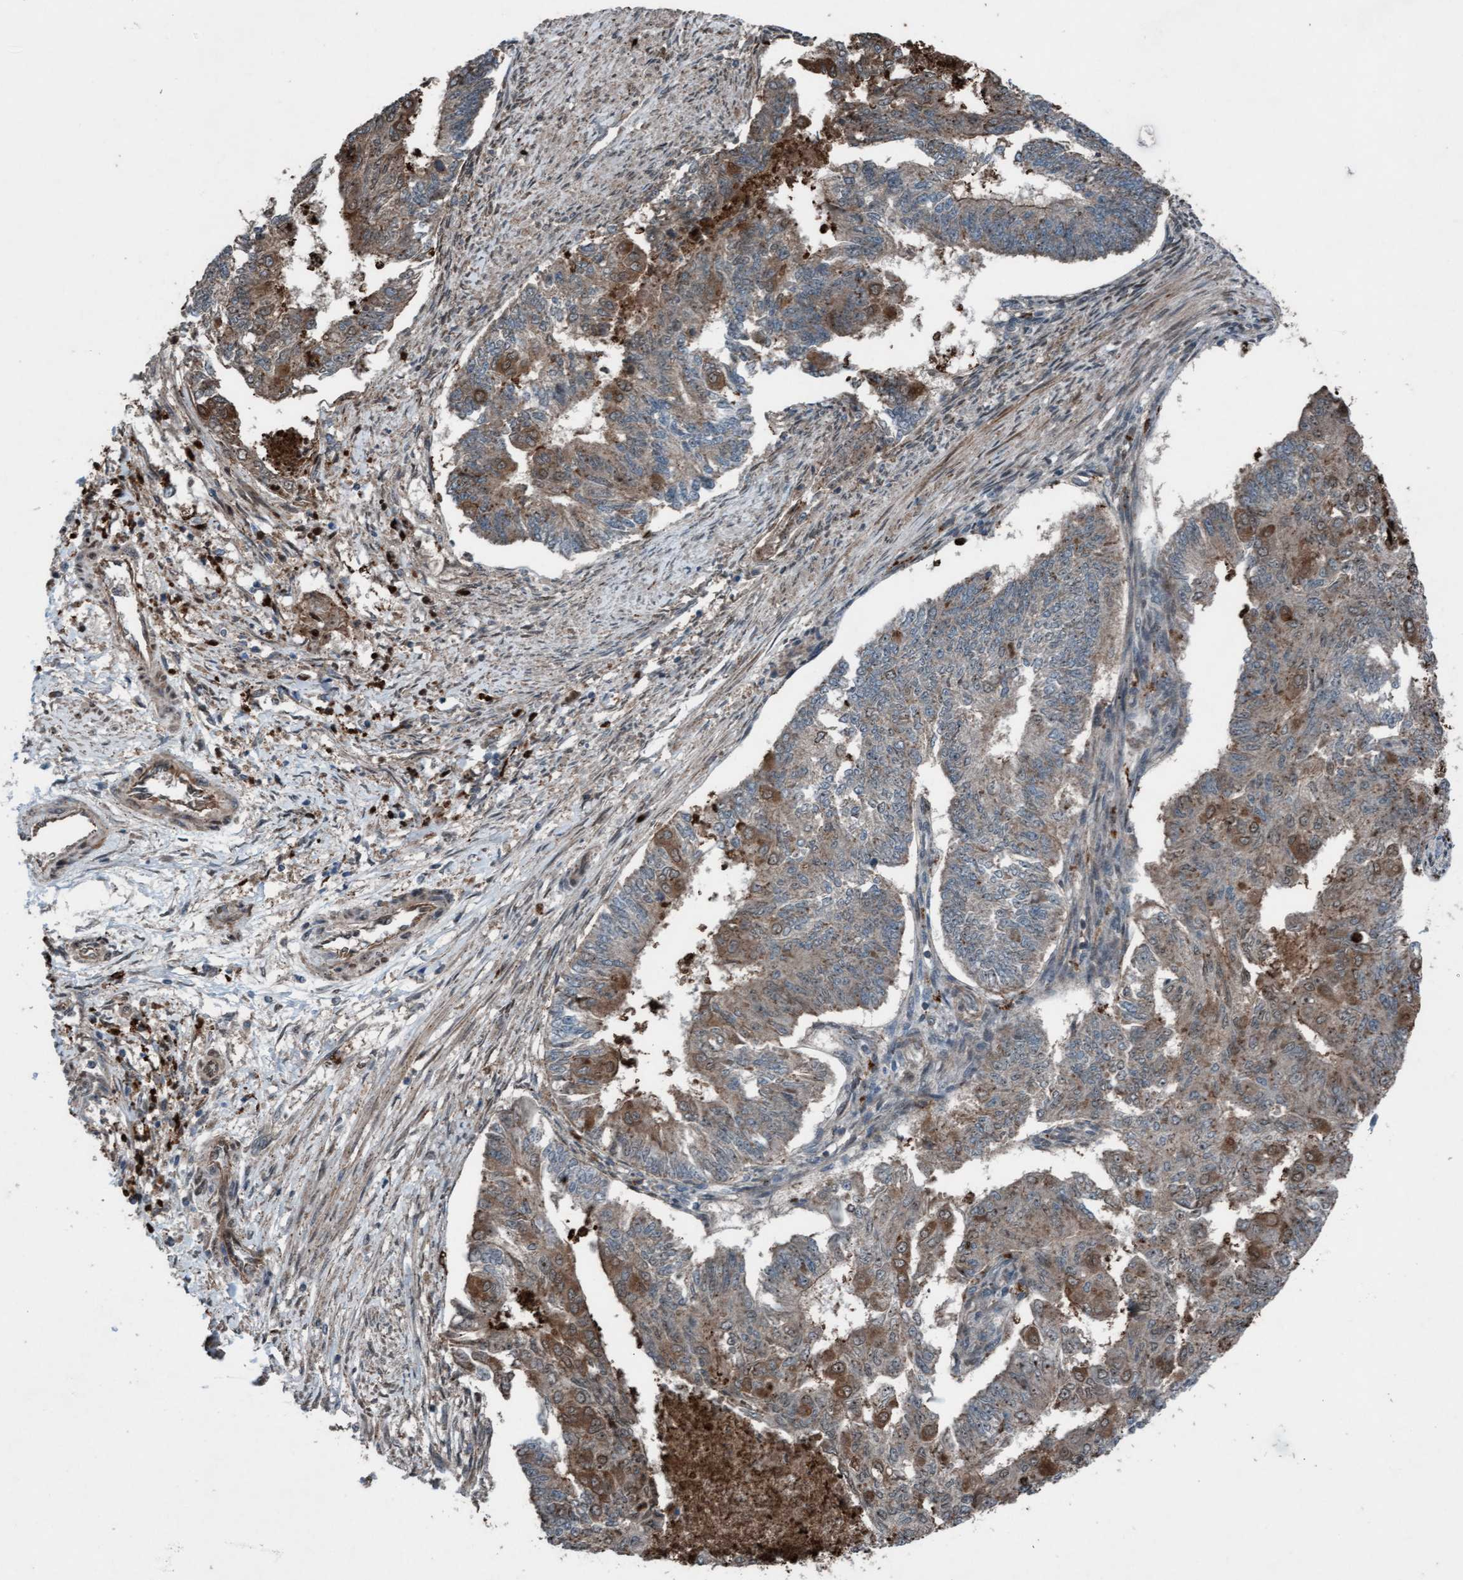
{"staining": {"intensity": "weak", "quantity": ">75%", "location": "cytoplasmic/membranous"}, "tissue": "endometrial cancer", "cell_type": "Tumor cells", "image_type": "cancer", "snomed": [{"axis": "morphology", "description": "Adenocarcinoma, NOS"}, {"axis": "topography", "description": "Endometrium"}], "caption": "Human endometrial cancer (adenocarcinoma) stained with a brown dye exhibits weak cytoplasmic/membranous positive staining in about >75% of tumor cells.", "gene": "PLXNB2", "patient": {"sex": "female", "age": 32}}